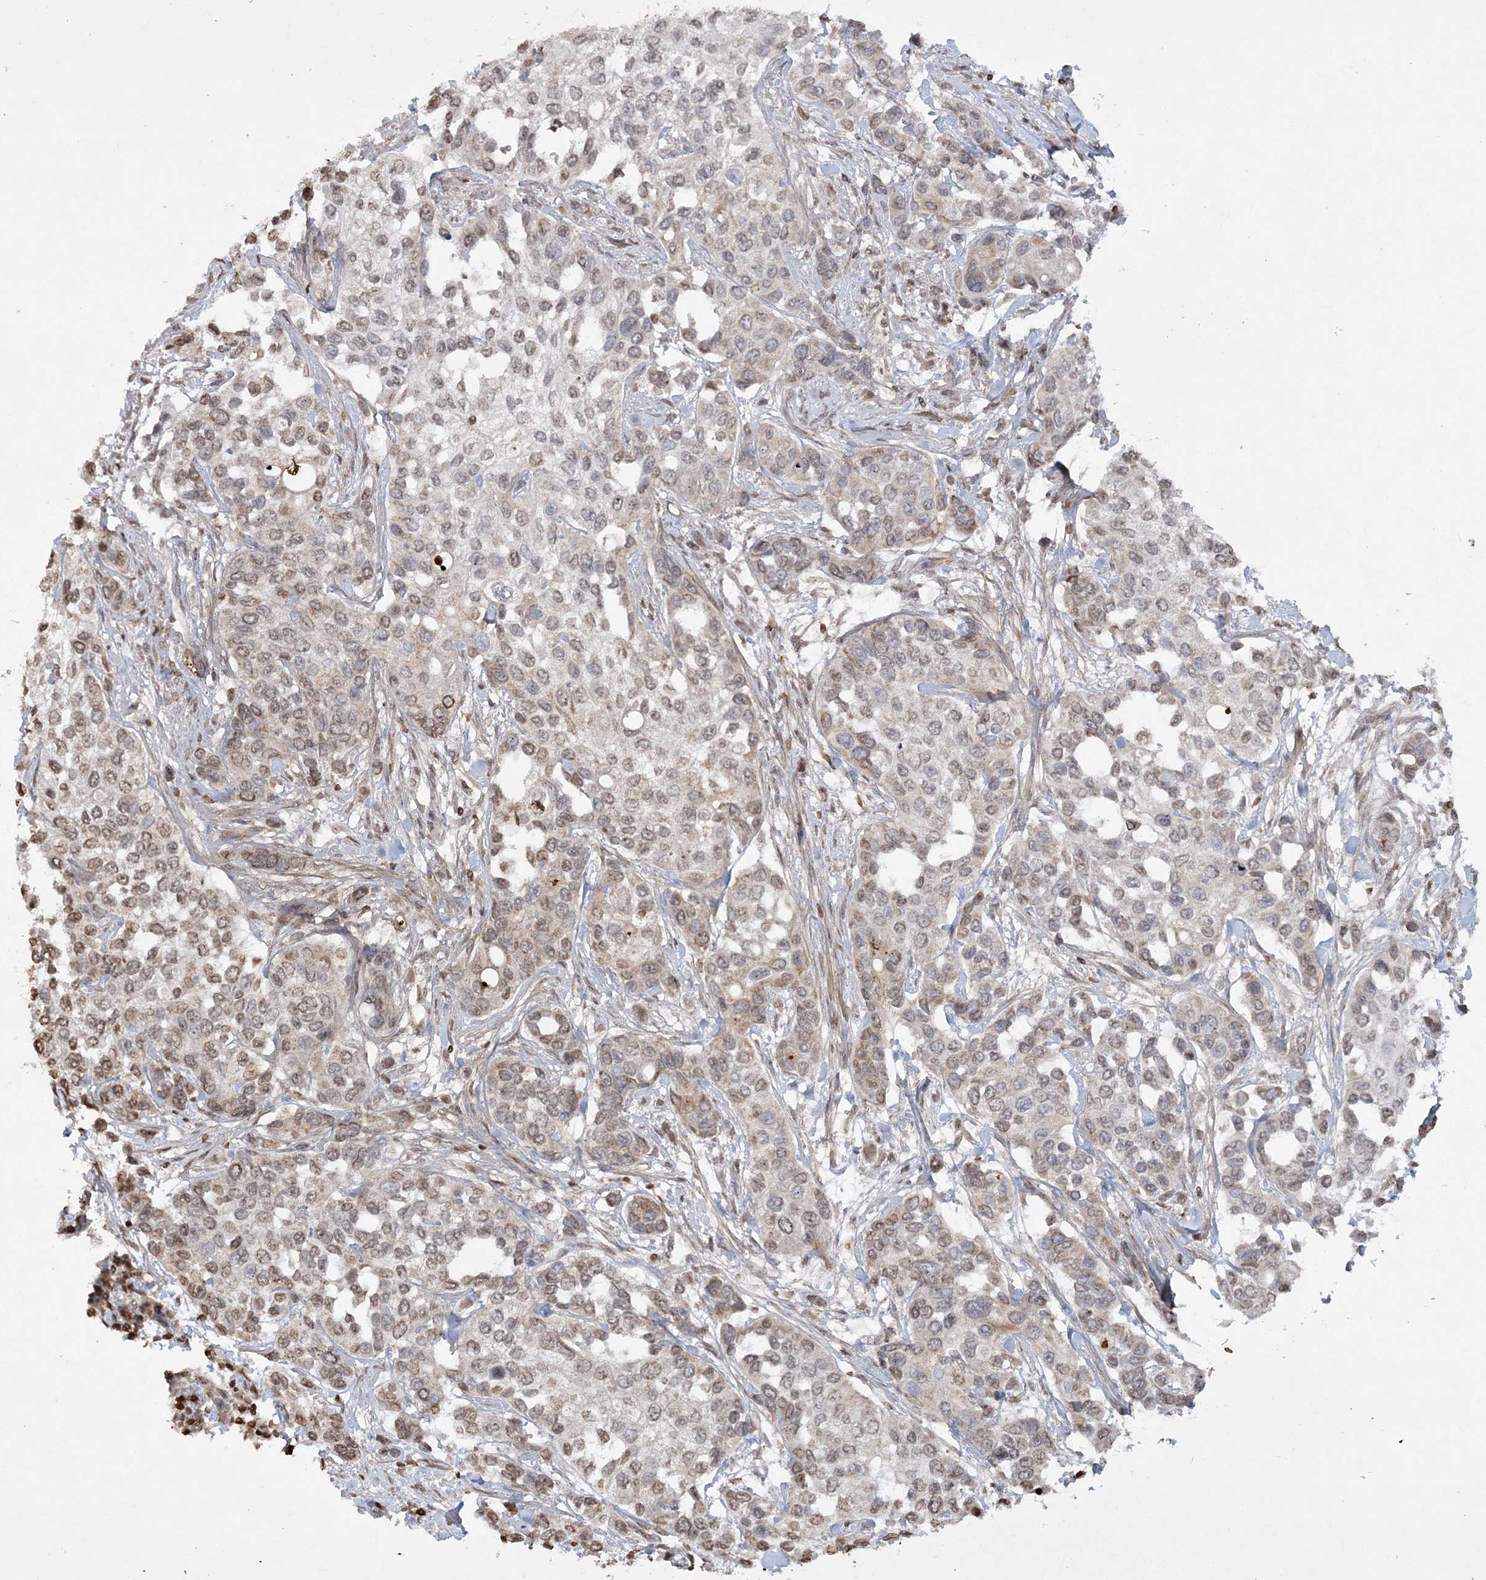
{"staining": {"intensity": "moderate", "quantity": "<25%", "location": "cytoplasmic/membranous,nuclear"}, "tissue": "urothelial cancer", "cell_type": "Tumor cells", "image_type": "cancer", "snomed": [{"axis": "morphology", "description": "Normal tissue, NOS"}, {"axis": "morphology", "description": "Urothelial carcinoma, High grade"}, {"axis": "topography", "description": "Vascular tissue"}, {"axis": "topography", "description": "Urinary bladder"}], "caption": "A high-resolution photomicrograph shows IHC staining of urothelial cancer, which exhibits moderate cytoplasmic/membranous and nuclear positivity in about <25% of tumor cells. (DAB (3,3'-diaminobenzidine) IHC, brown staining for protein, blue staining for nuclei).", "gene": "TTC7A", "patient": {"sex": "female", "age": 56}}